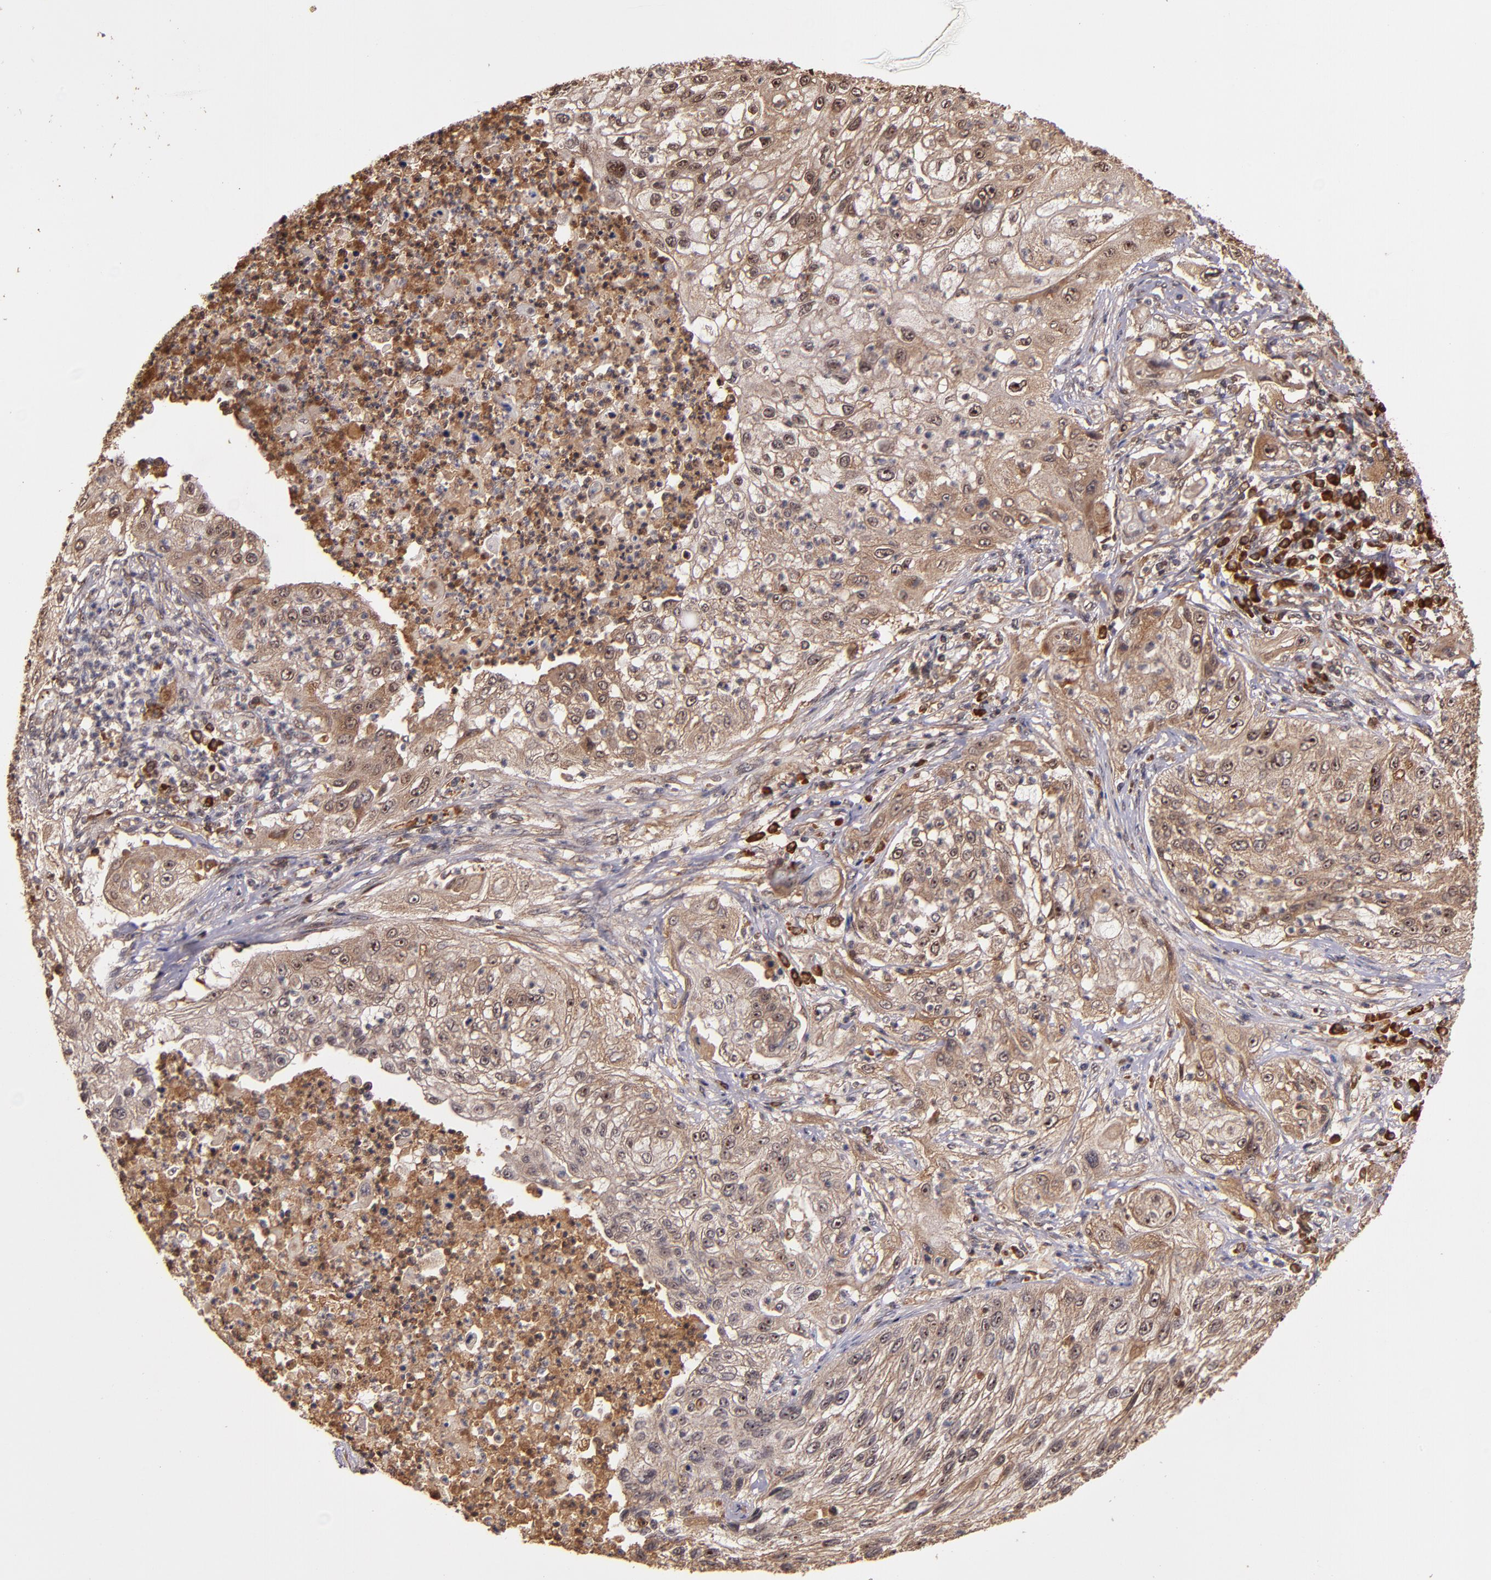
{"staining": {"intensity": "weak", "quantity": ">75%", "location": "cytoplasmic/membranous"}, "tissue": "lung cancer", "cell_type": "Tumor cells", "image_type": "cancer", "snomed": [{"axis": "morphology", "description": "Inflammation, NOS"}, {"axis": "morphology", "description": "Squamous cell carcinoma, NOS"}, {"axis": "topography", "description": "Lymph node"}, {"axis": "topography", "description": "Soft tissue"}, {"axis": "topography", "description": "Lung"}], "caption": "A low amount of weak cytoplasmic/membranous positivity is identified in approximately >75% of tumor cells in lung squamous cell carcinoma tissue.", "gene": "RIOK3", "patient": {"sex": "male", "age": 66}}